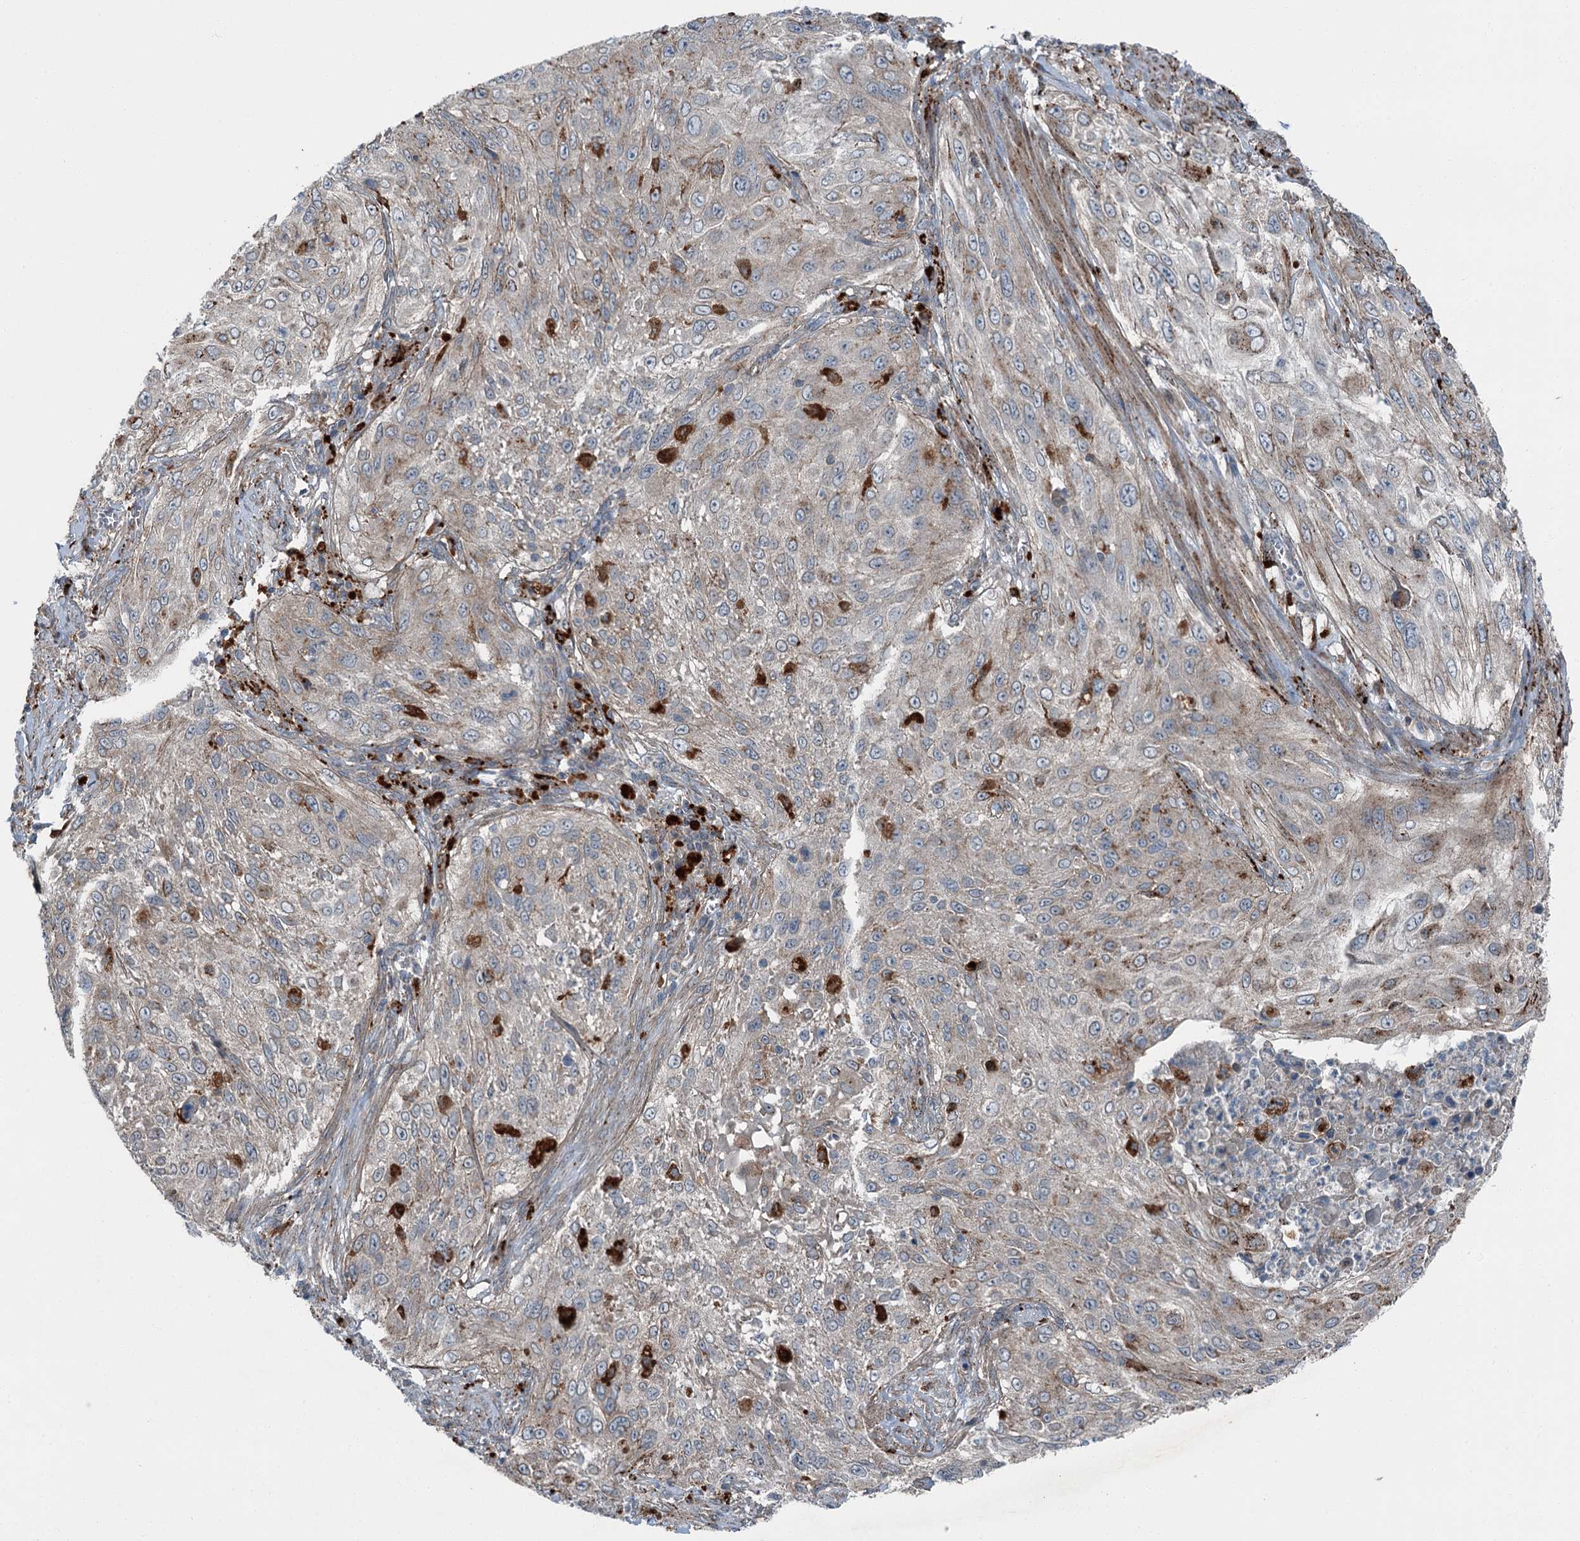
{"staining": {"intensity": "weak", "quantity": "<25%", "location": "cytoplasmic/membranous"}, "tissue": "cervical cancer", "cell_type": "Tumor cells", "image_type": "cancer", "snomed": [{"axis": "morphology", "description": "Squamous cell carcinoma, NOS"}, {"axis": "topography", "description": "Cervix"}], "caption": "This is a image of immunohistochemistry staining of squamous cell carcinoma (cervical), which shows no positivity in tumor cells.", "gene": "AXL", "patient": {"sex": "female", "age": 42}}